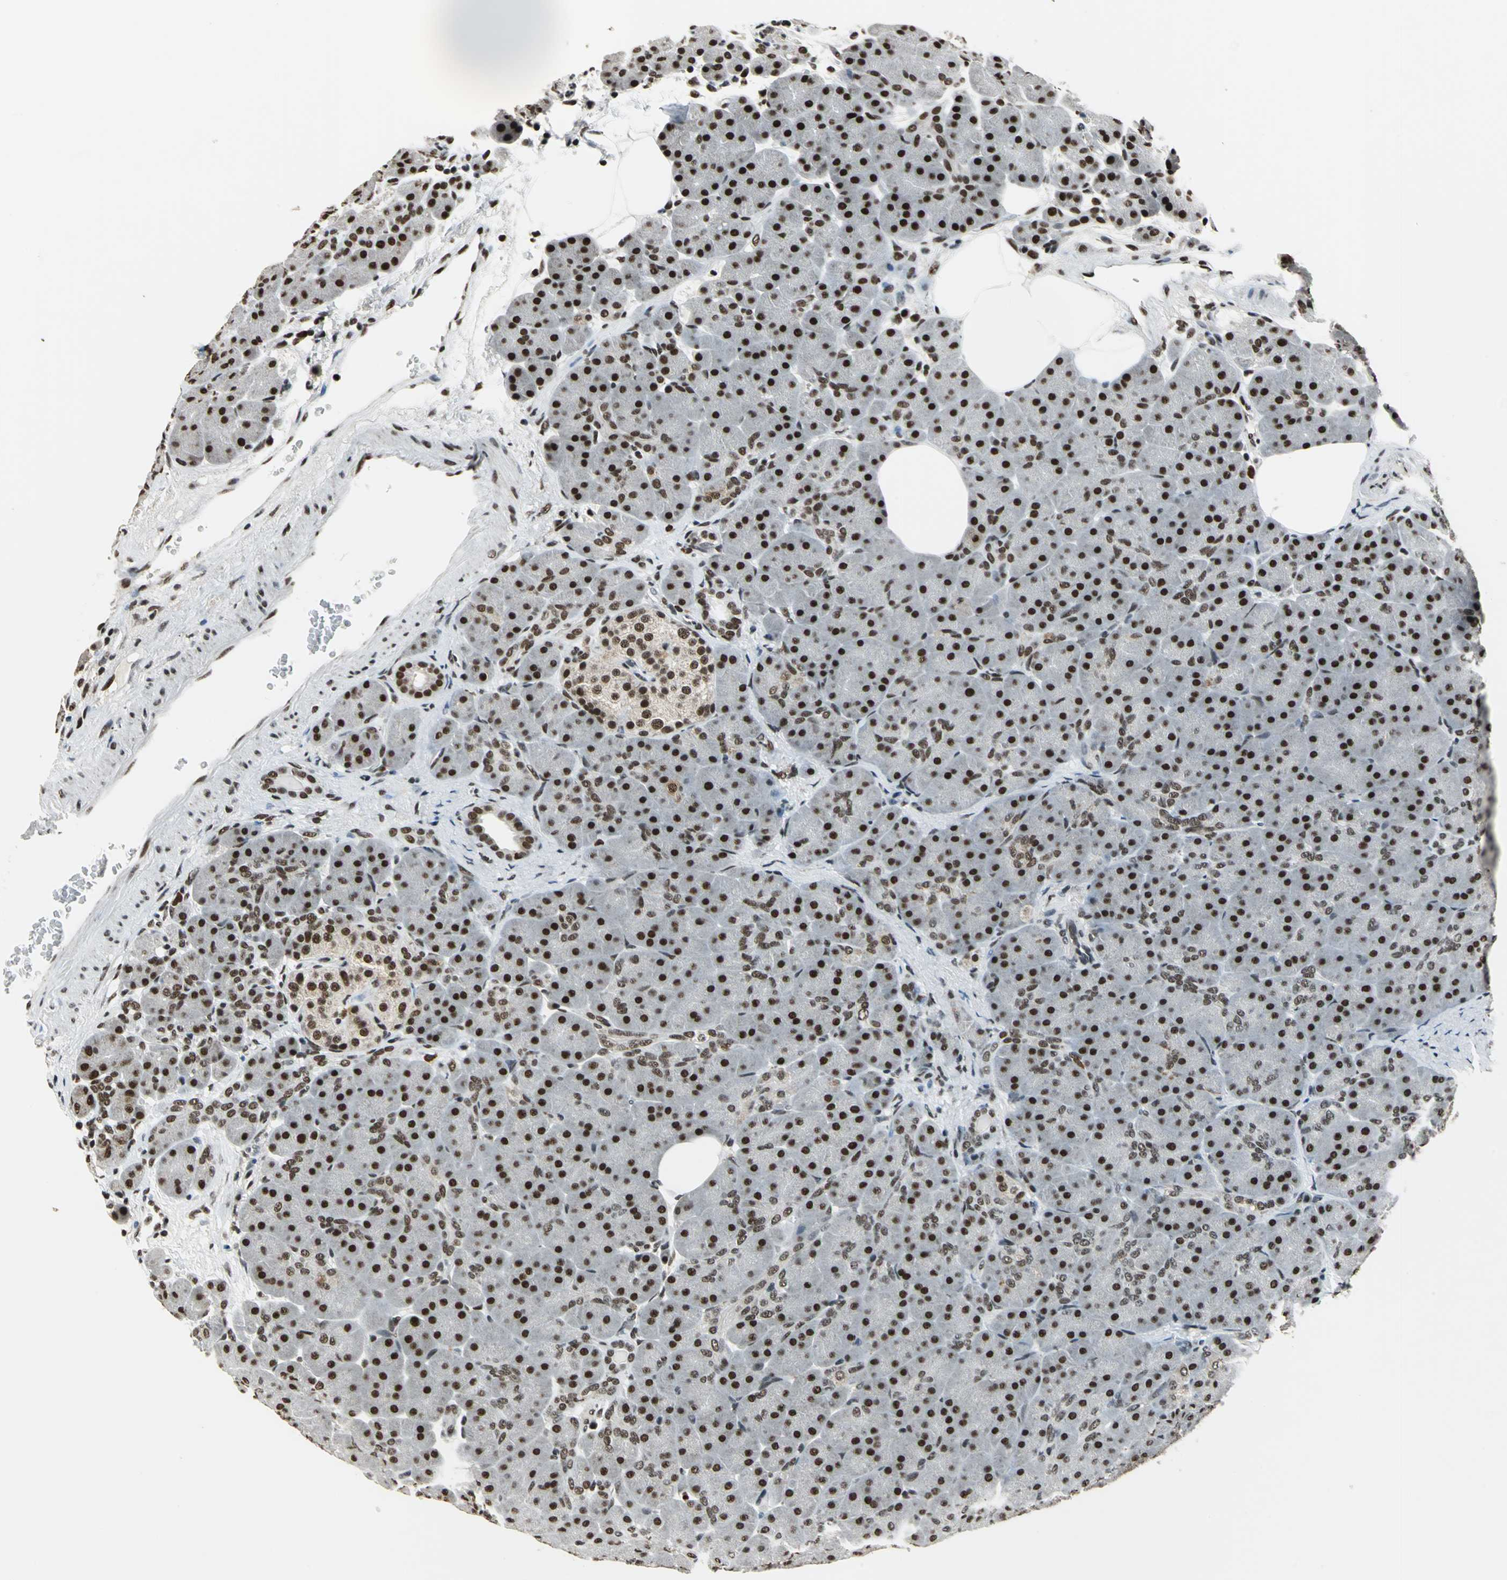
{"staining": {"intensity": "moderate", "quantity": "25%-75%", "location": "nuclear"}, "tissue": "pancreas", "cell_type": "Exocrine glandular cells", "image_type": "normal", "snomed": [{"axis": "morphology", "description": "Normal tissue, NOS"}, {"axis": "topography", "description": "Pancreas"}], "caption": "Pancreas stained with immunohistochemistry demonstrates moderate nuclear expression in about 25%-75% of exocrine glandular cells.", "gene": "BCLAF1", "patient": {"sex": "male", "age": 66}}